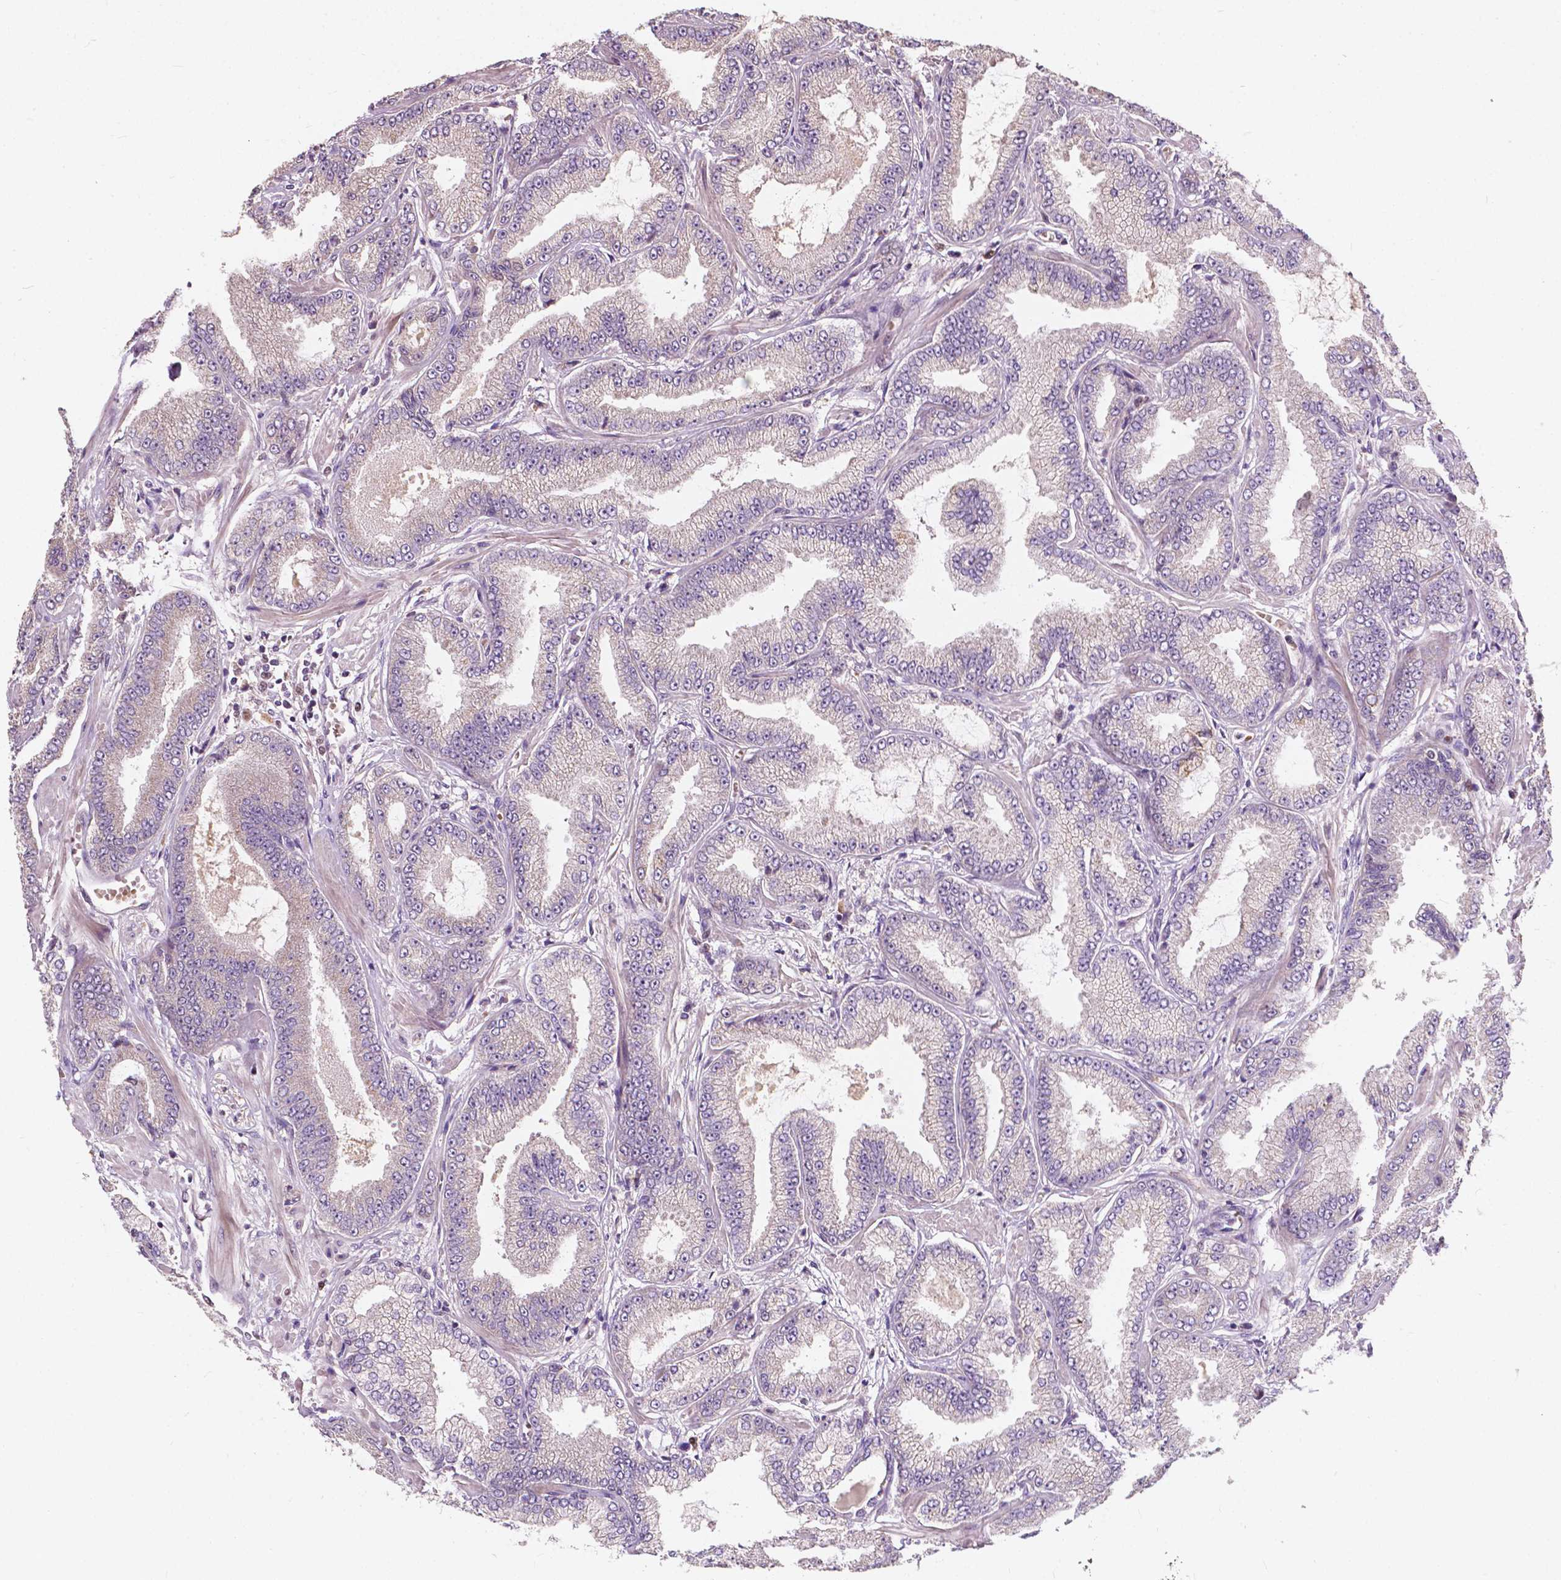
{"staining": {"intensity": "negative", "quantity": "none", "location": "none"}, "tissue": "prostate cancer", "cell_type": "Tumor cells", "image_type": "cancer", "snomed": [{"axis": "morphology", "description": "Adenocarcinoma, Low grade"}, {"axis": "topography", "description": "Prostate"}], "caption": "Micrograph shows no protein positivity in tumor cells of prostate low-grade adenocarcinoma tissue.", "gene": "DUSP16", "patient": {"sex": "male", "age": 55}}